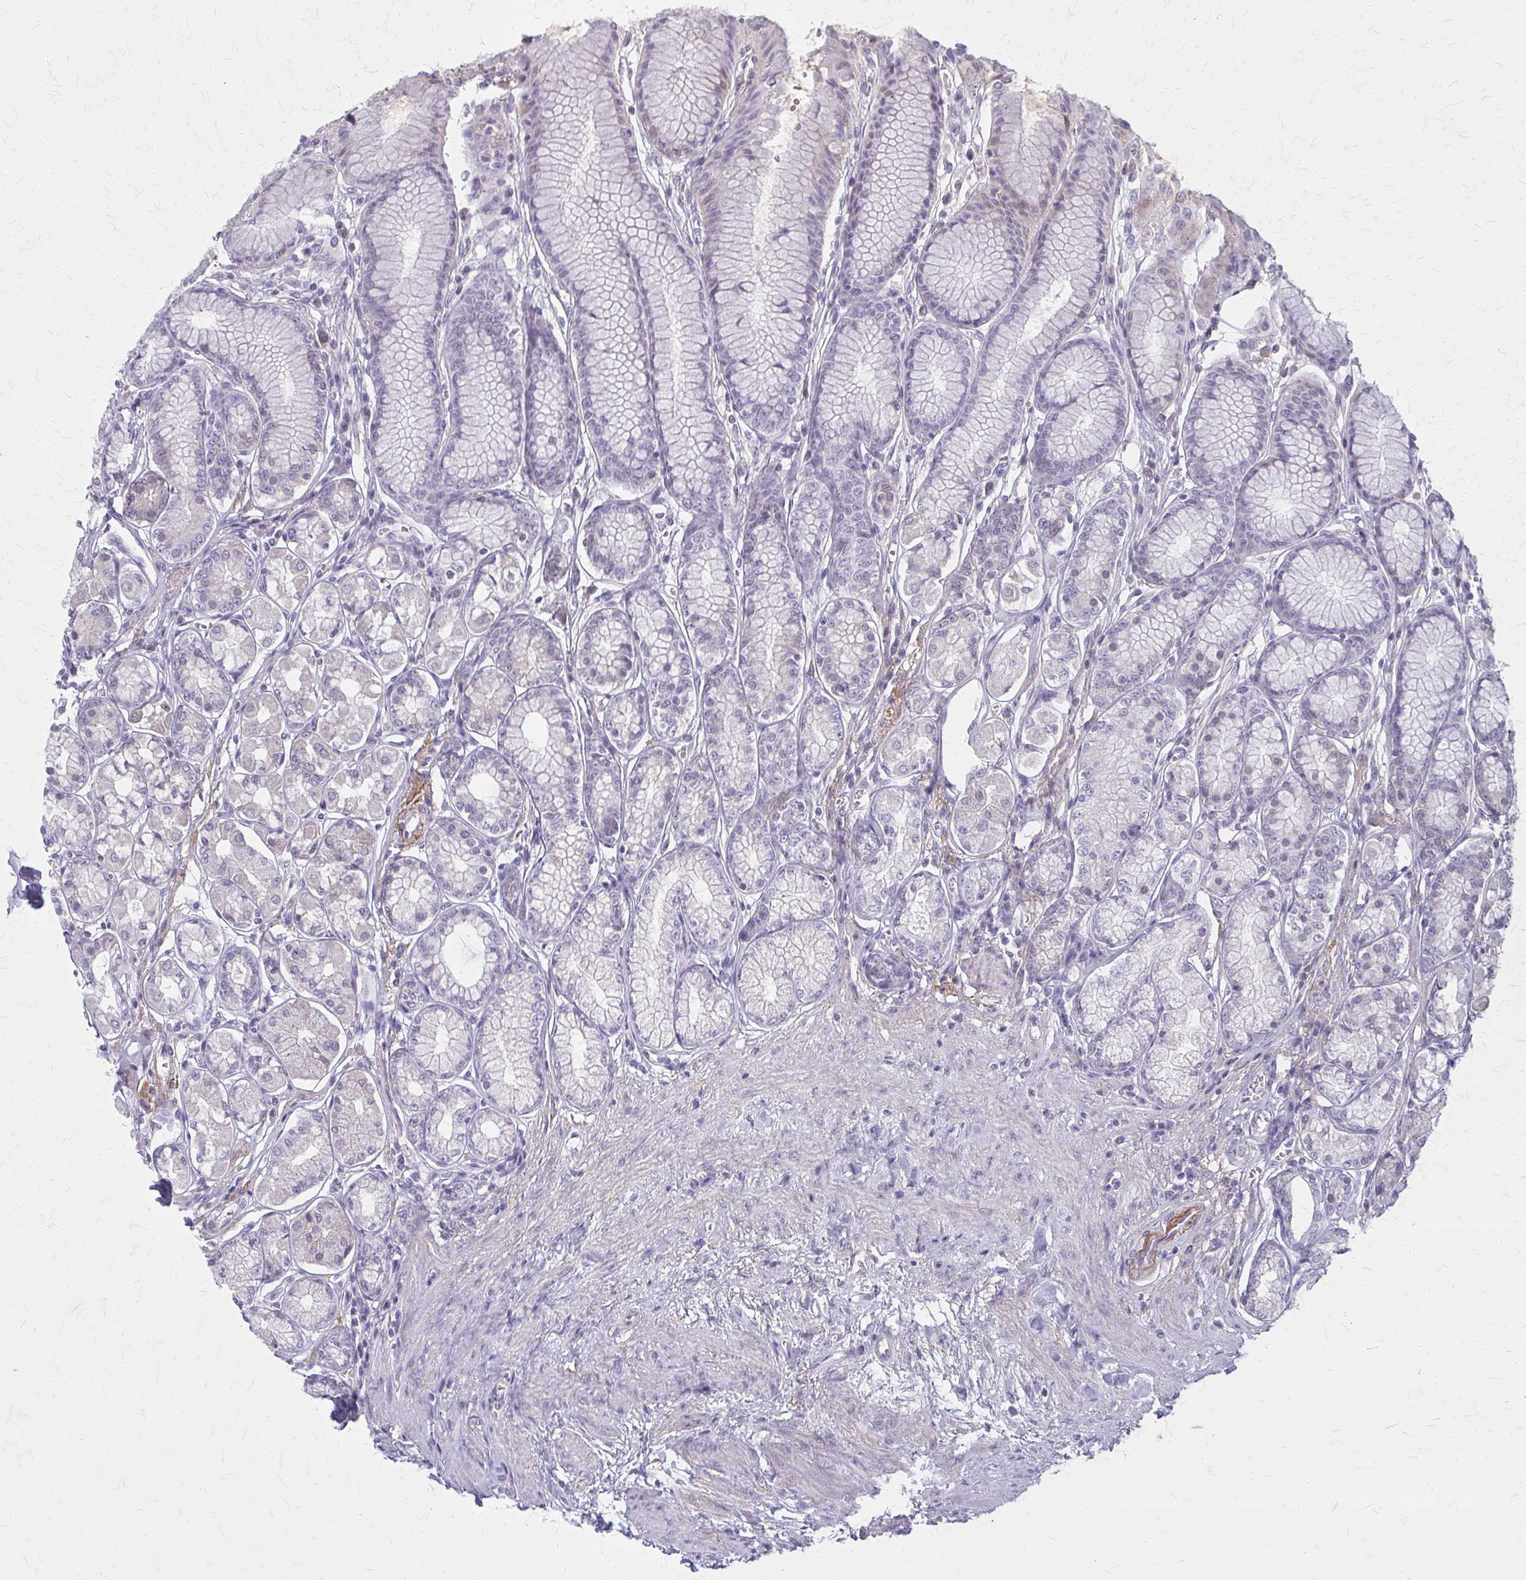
{"staining": {"intensity": "negative", "quantity": "none", "location": "none"}, "tissue": "stomach", "cell_type": "Glandular cells", "image_type": "normal", "snomed": [{"axis": "morphology", "description": "Normal tissue, NOS"}, {"axis": "topography", "description": "Stomach"}, {"axis": "topography", "description": "Stomach, lower"}], "caption": "The immunohistochemistry (IHC) micrograph has no significant positivity in glandular cells of stomach.", "gene": "SERPIND1", "patient": {"sex": "male", "age": 76}}